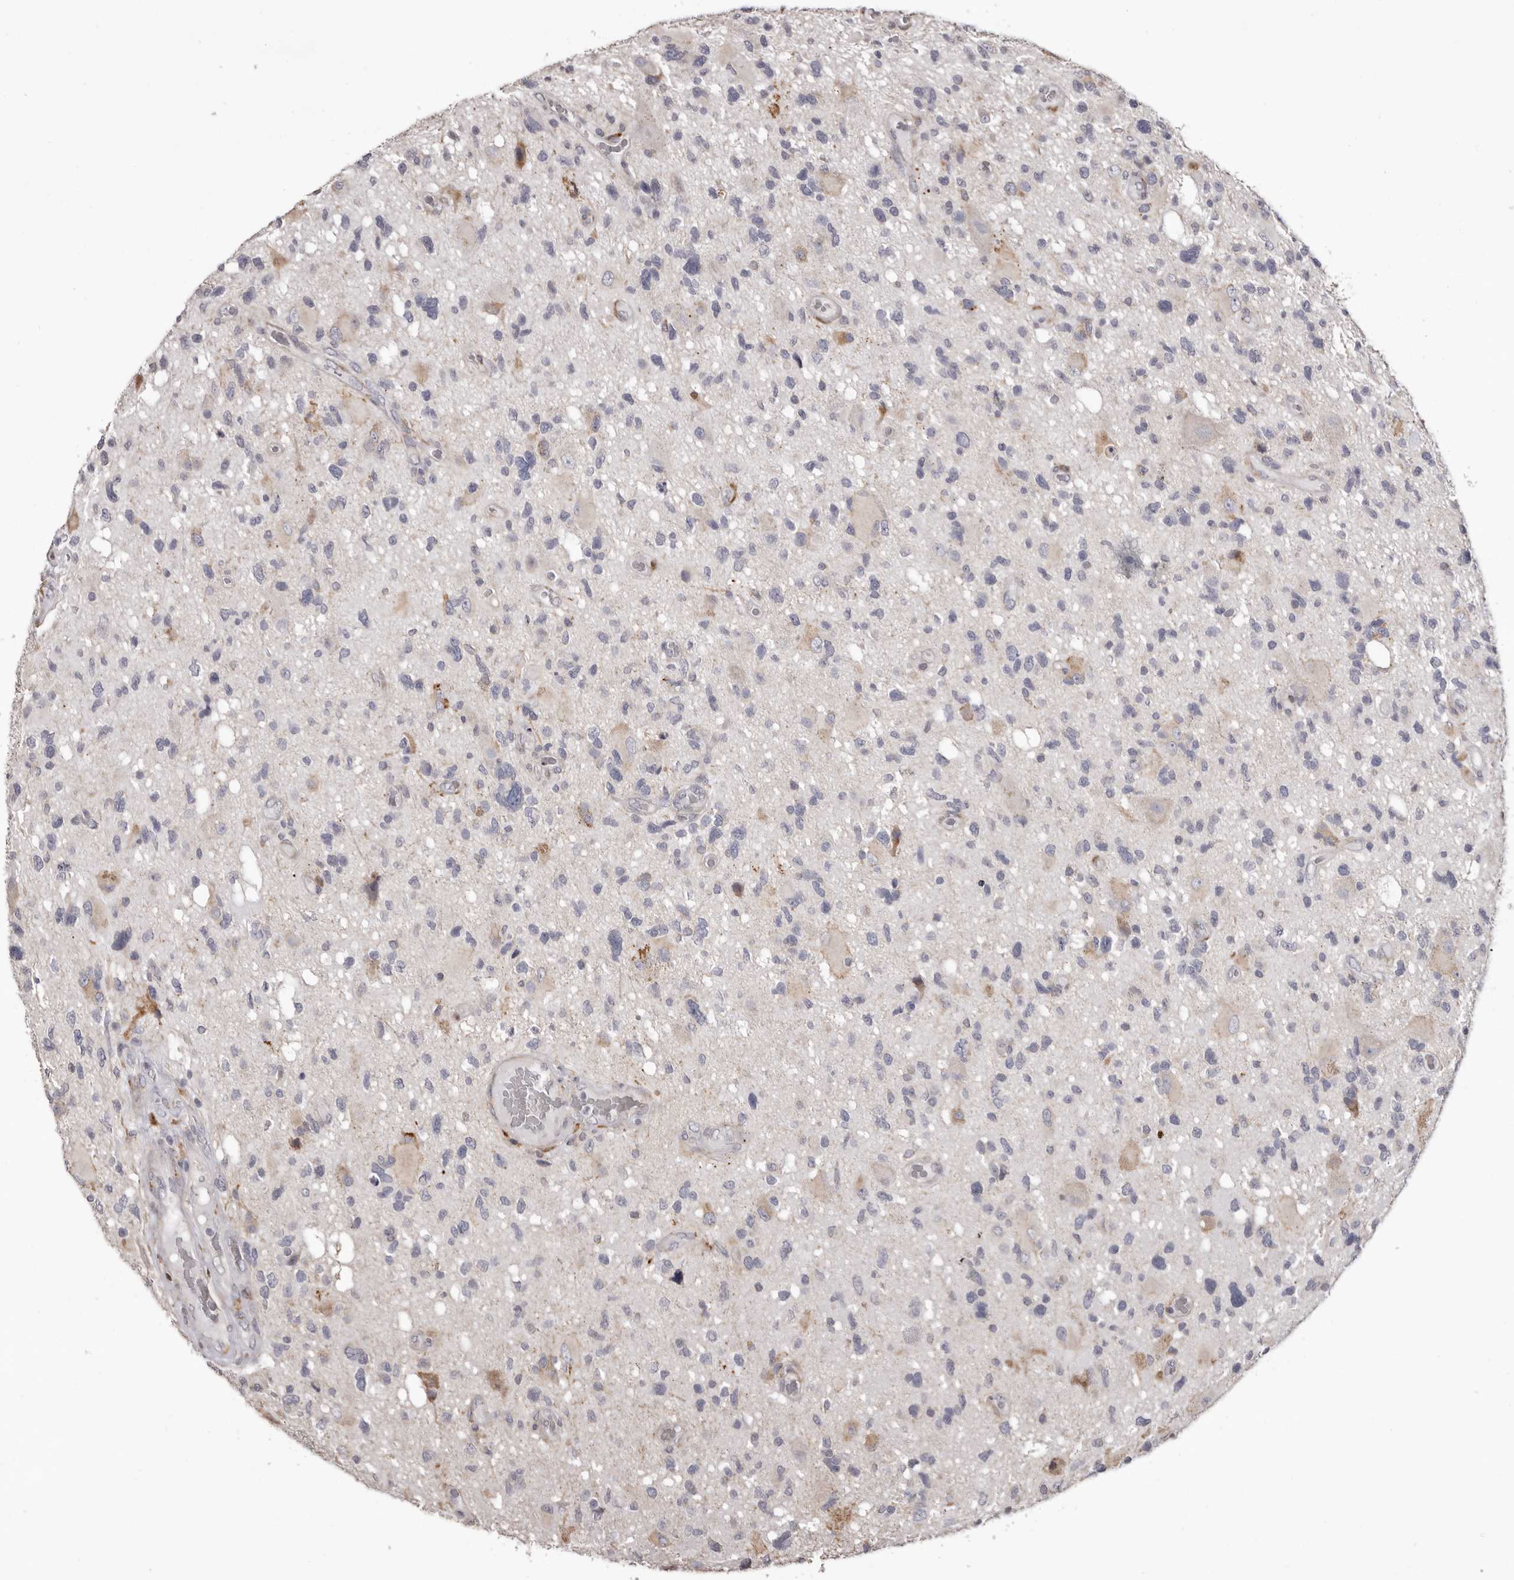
{"staining": {"intensity": "weak", "quantity": "<25%", "location": "cytoplasmic/membranous"}, "tissue": "glioma", "cell_type": "Tumor cells", "image_type": "cancer", "snomed": [{"axis": "morphology", "description": "Glioma, malignant, High grade"}, {"axis": "topography", "description": "Brain"}], "caption": "Tumor cells are negative for brown protein staining in malignant glioma (high-grade). The staining is performed using DAB (3,3'-diaminobenzidine) brown chromogen with nuclei counter-stained in using hematoxylin.", "gene": "PIGX", "patient": {"sex": "male", "age": 33}}